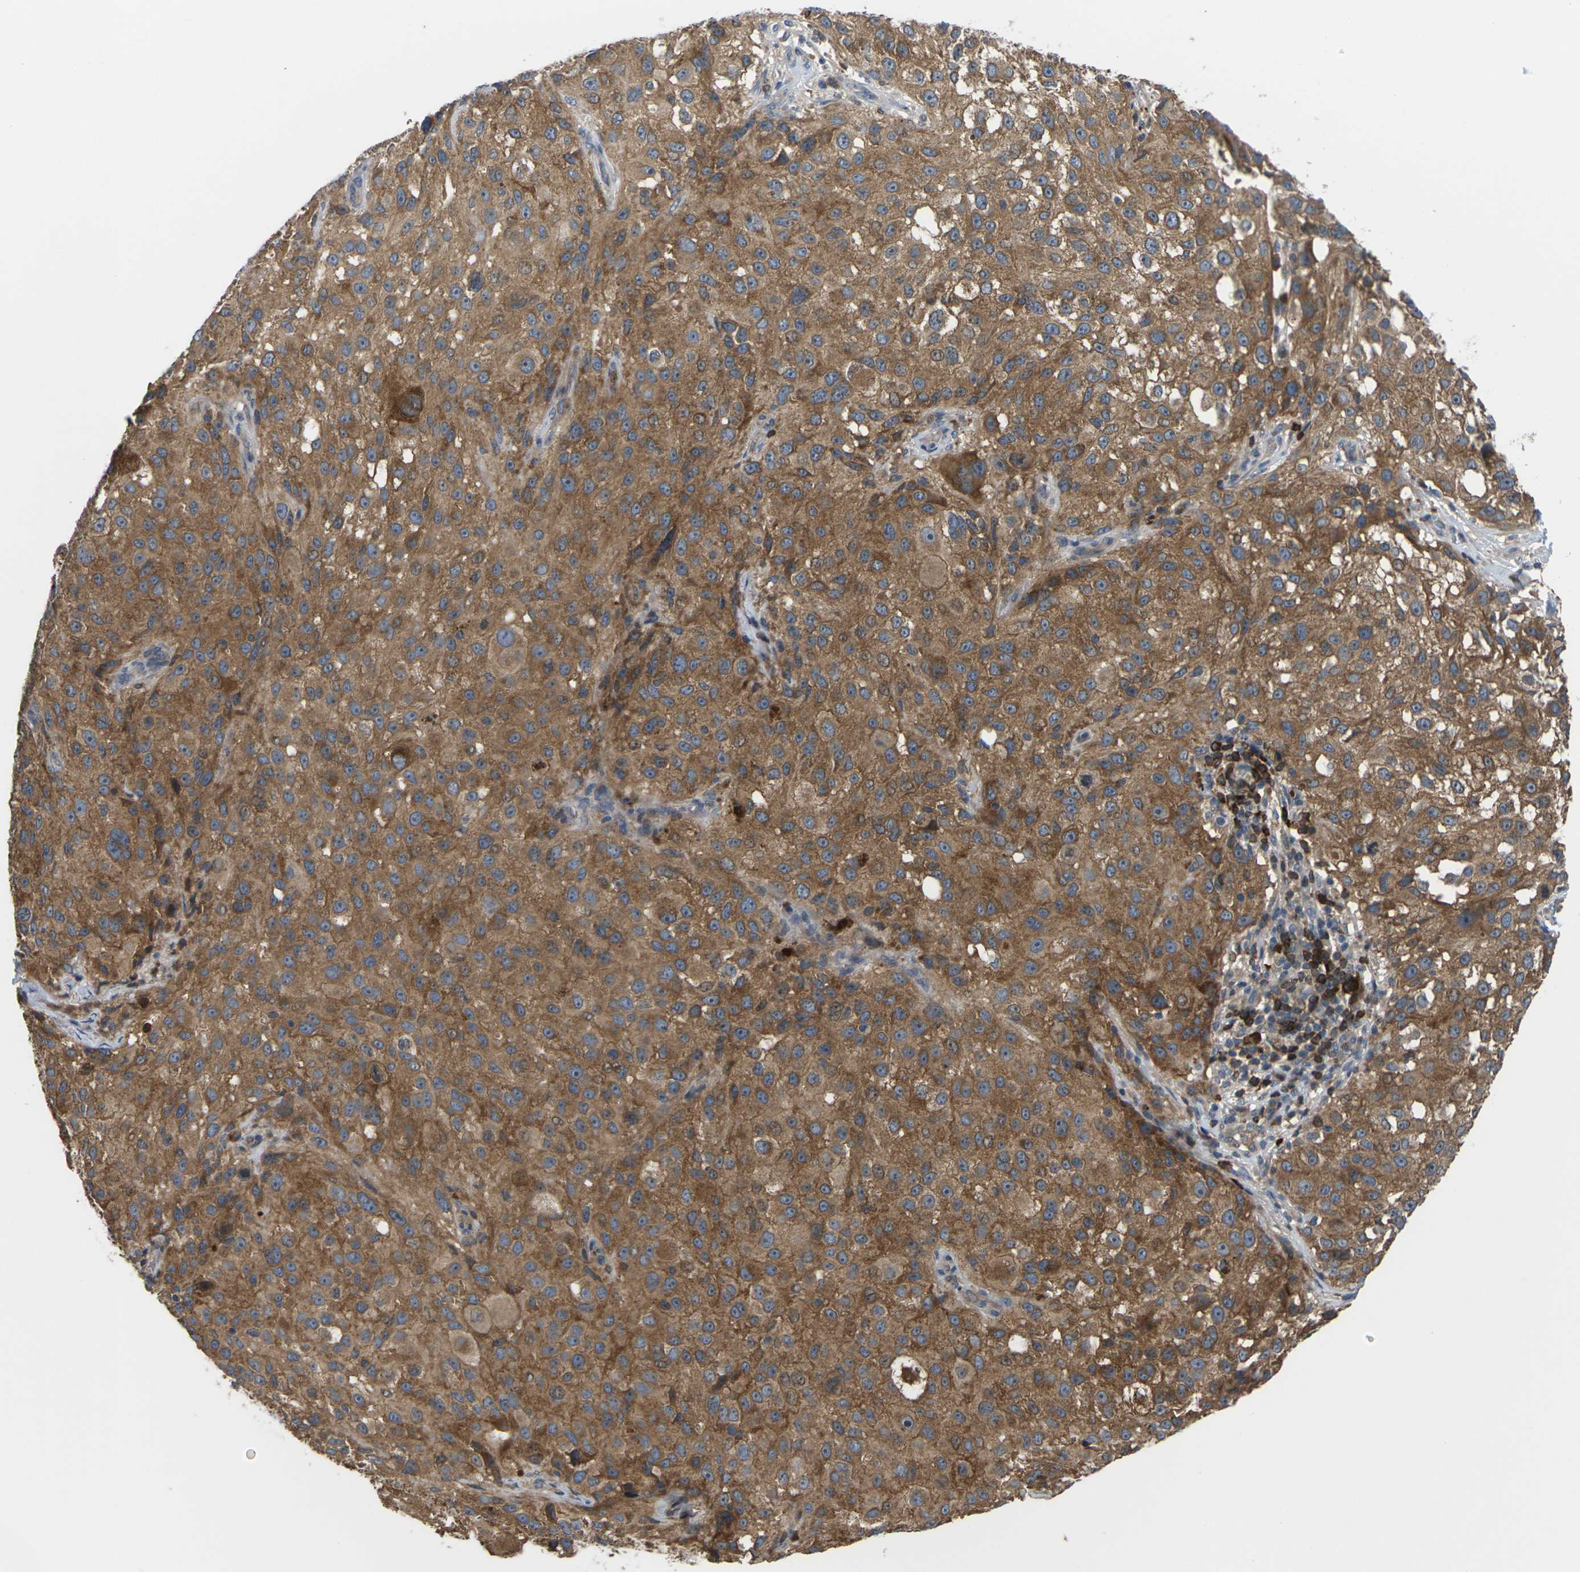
{"staining": {"intensity": "moderate", "quantity": ">75%", "location": "cytoplasmic/membranous"}, "tissue": "melanoma", "cell_type": "Tumor cells", "image_type": "cancer", "snomed": [{"axis": "morphology", "description": "Necrosis, NOS"}, {"axis": "morphology", "description": "Malignant melanoma, NOS"}, {"axis": "topography", "description": "Skin"}], "caption": "The immunohistochemical stain shows moderate cytoplasmic/membranous expression in tumor cells of melanoma tissue.", "gene": "TIAM1", "patient": {"sex": "female", "age": 87}}